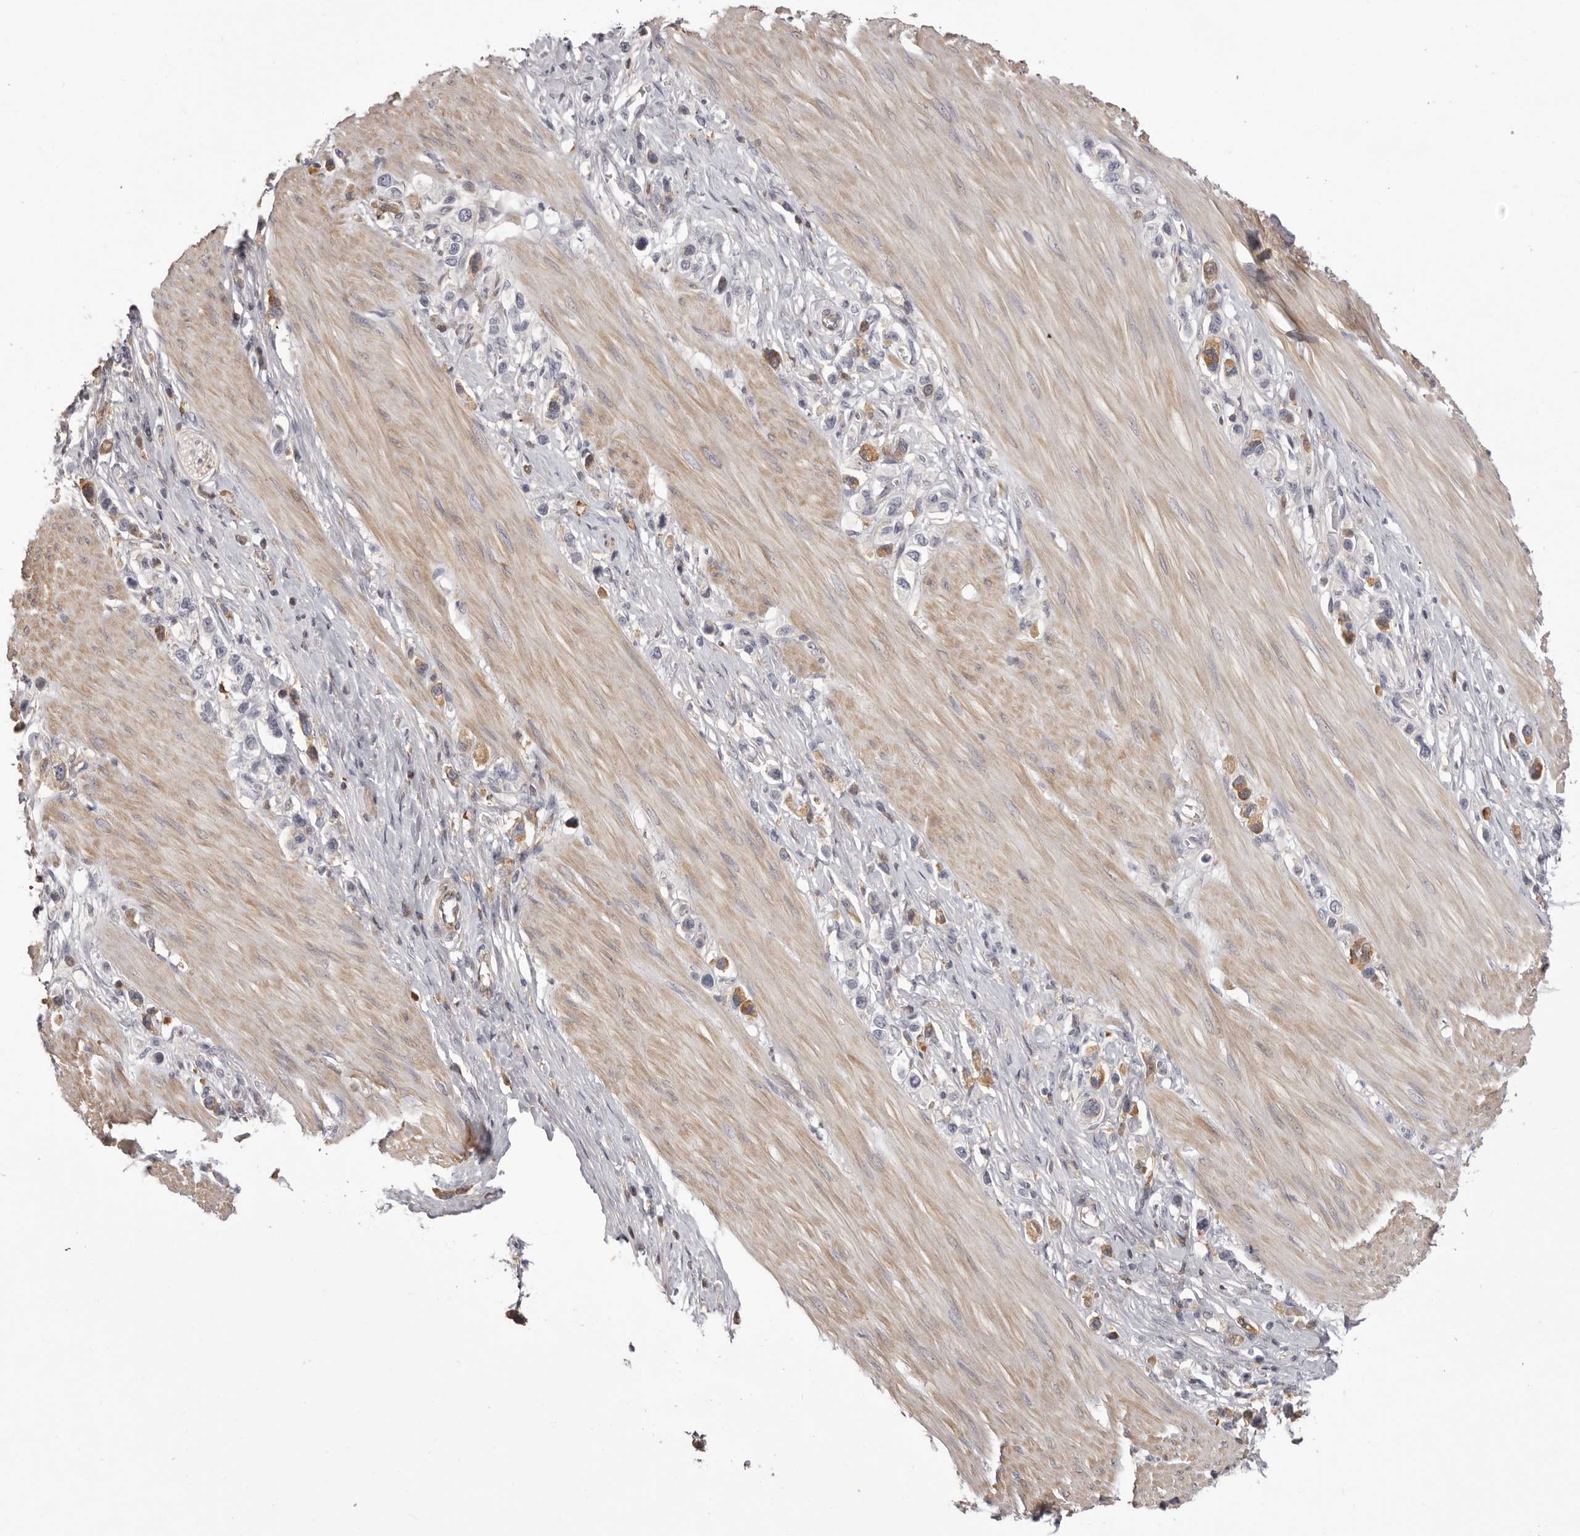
{"staining": {"intensity": "moderate", "quantity": "25%-75%", "location": "cytoplasmic/membranous"}, "tissue": "stomach cancer", "cell_type": "Tumor cells", "image_type": "cancer", "snomed": [{"axis": "morphology", "description": "Adenocarcinoma, NOS"}, {"axis": "topography", "description": "Stomach"}], "caption": "IHC of adenocarcinoma (stomach) exhibits medium levels of moderate cytoplasmic/membranous expression in about 25%-75% of tumor cells. The staining was performed using DAB (3,3'-diaminobenzidine) to visualize the protein expression in brown, while the nuclei were stained in blue with hematoxylin (Magnification: 20x).", "gene": "OTUD3", "patient": {"sex": "female", "age": 65}}